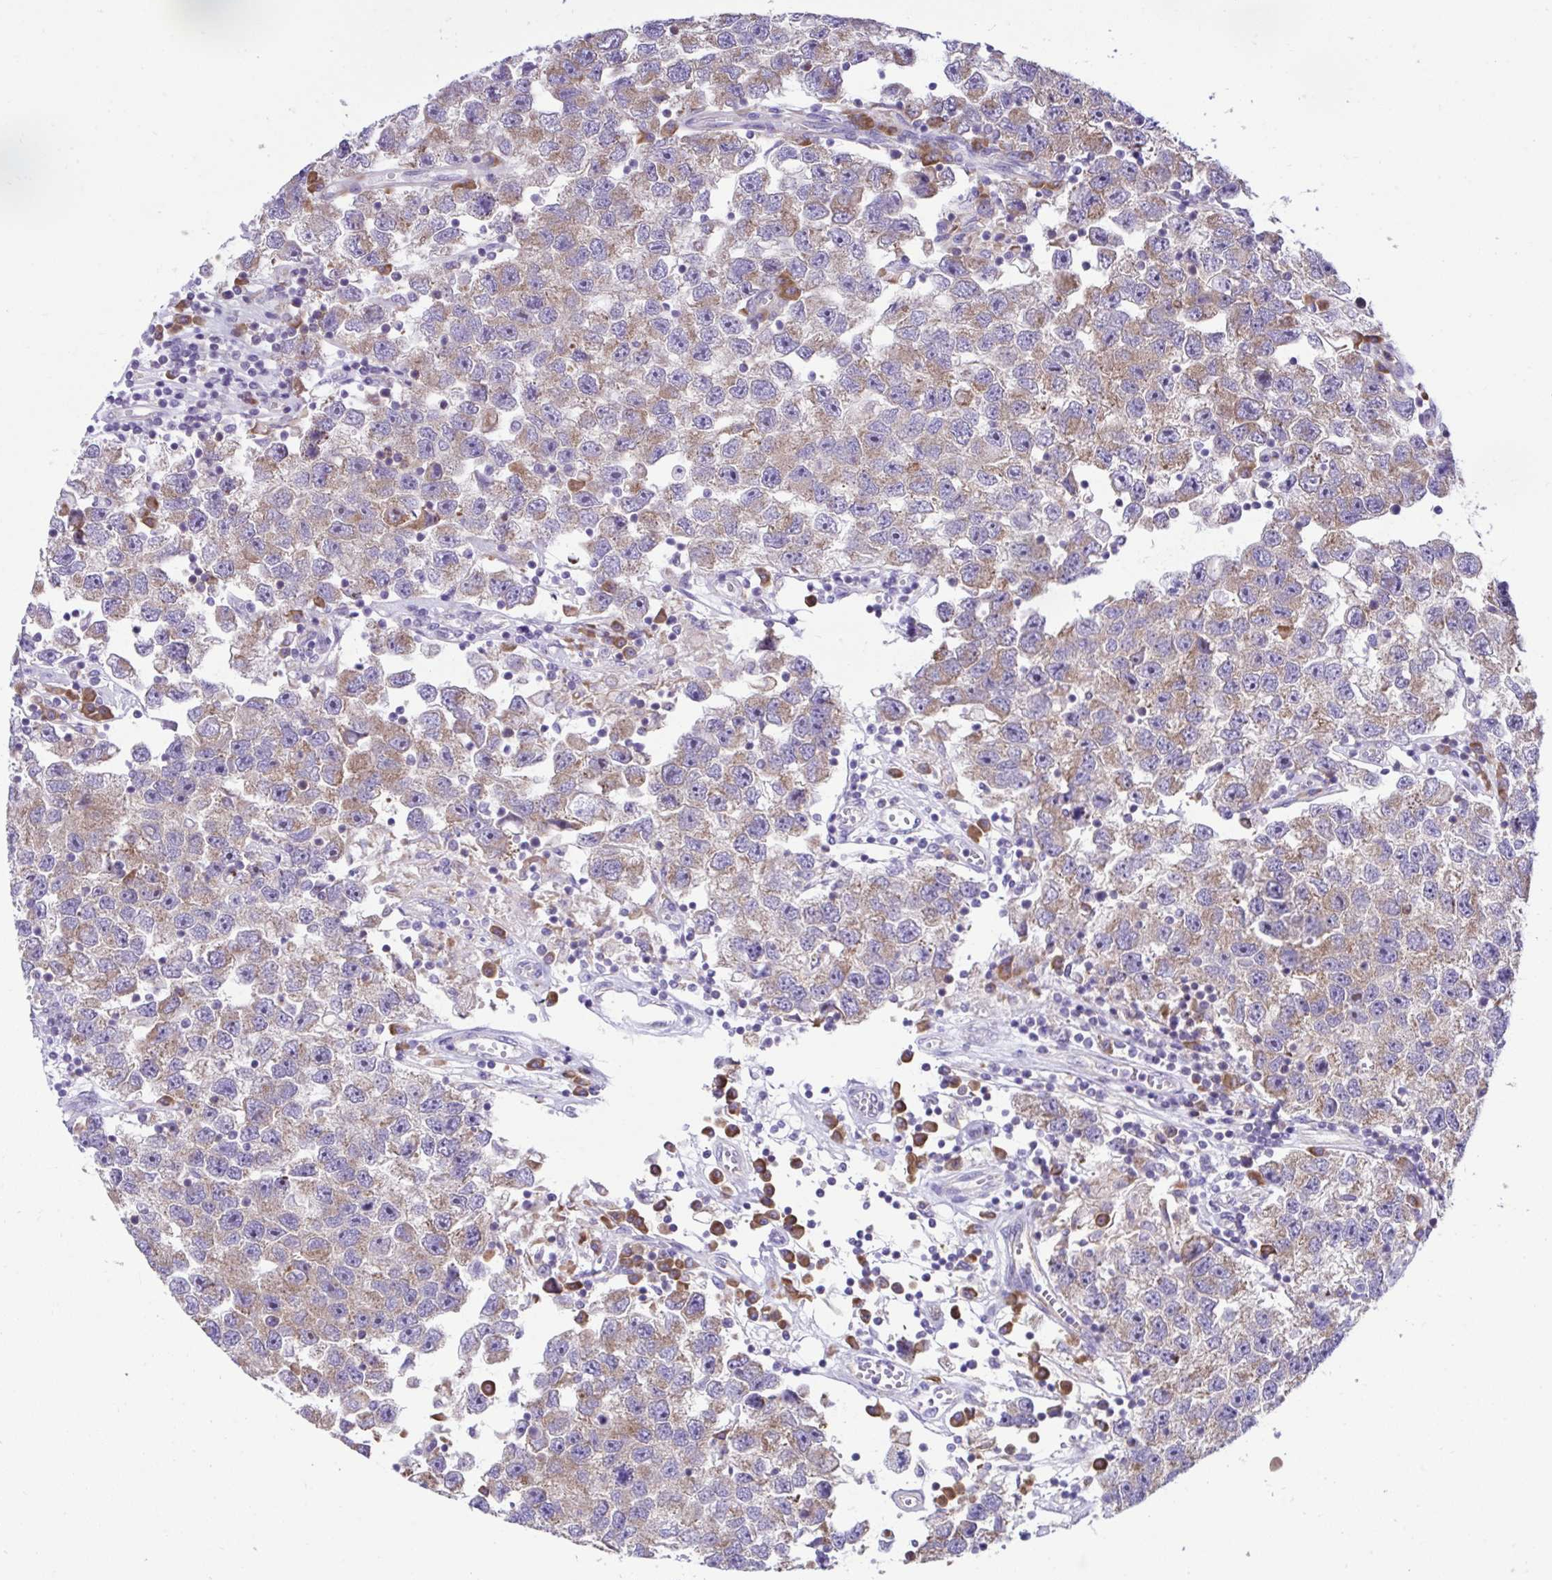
{"staining": {"intensity": "weak", "quantity": ">75%", "location": "cytoplasmic/membranous"}, "tissue": "testis cancer", "cell_type": "Tumor cells", "image_type": "cancer", "snomed": [{"axis": "morphology", "description": "Seminoma, NOS"}, {"axis": "topography", "description": "Testis"}], "caption": "Seminoma (testis) tissue exhibits weak cytoplasmic/membranous positivity in approximately >75% of tumor cells, visualized by immunohistochemistry. The staining was performed using DAB (3,3'-diaminobenzidine) to visualize the protein expression in brown, while the nuclei were stained in blue with hematoxylin (Magnification: 20x).", "gene": "RPL7", "patient": {"sex": "male", "age": 26}}